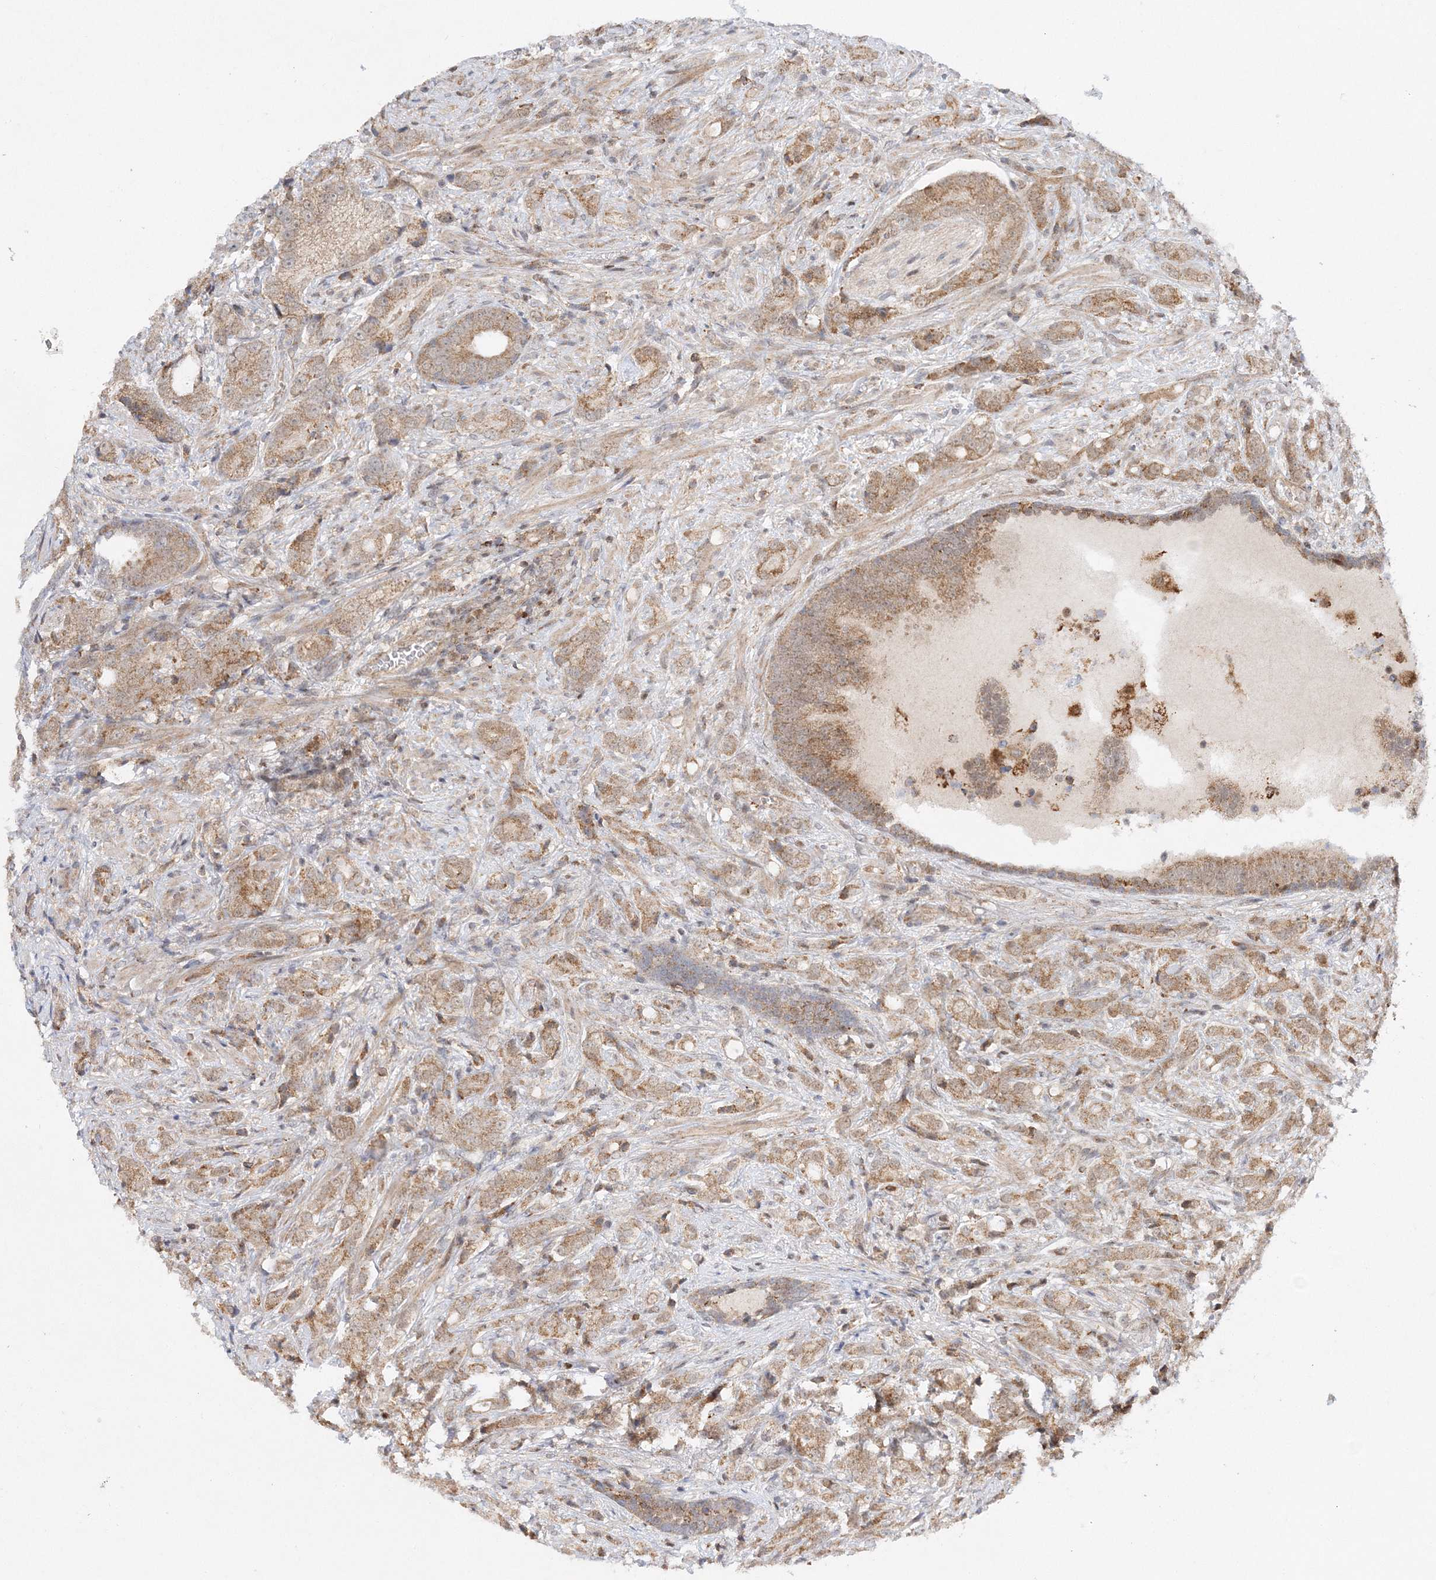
{"staining": {"intensity": "weak", "quantity": ">75%", "location": "cytoplasmic/membranous"}, "tissue": "prostate cancer", "cell_type": "Tumor cells", "image_type": "cancer", "snomed": [{"axis": "morphology", "description": "Adenocarcinoma, High grade"}, {"axis": "topography", "description": "Prostate"}], "caption": "This histopathology image shows prostate cancer stained with immunohistochemistry to label a protein in brown. The cytoplasmic/membranous of tumor cells show weak positivity for the protein. Nuclei are counter-stained blue.", "gene": "RAB11FIP2", "patient": {"sex": "male", "age": 57}}